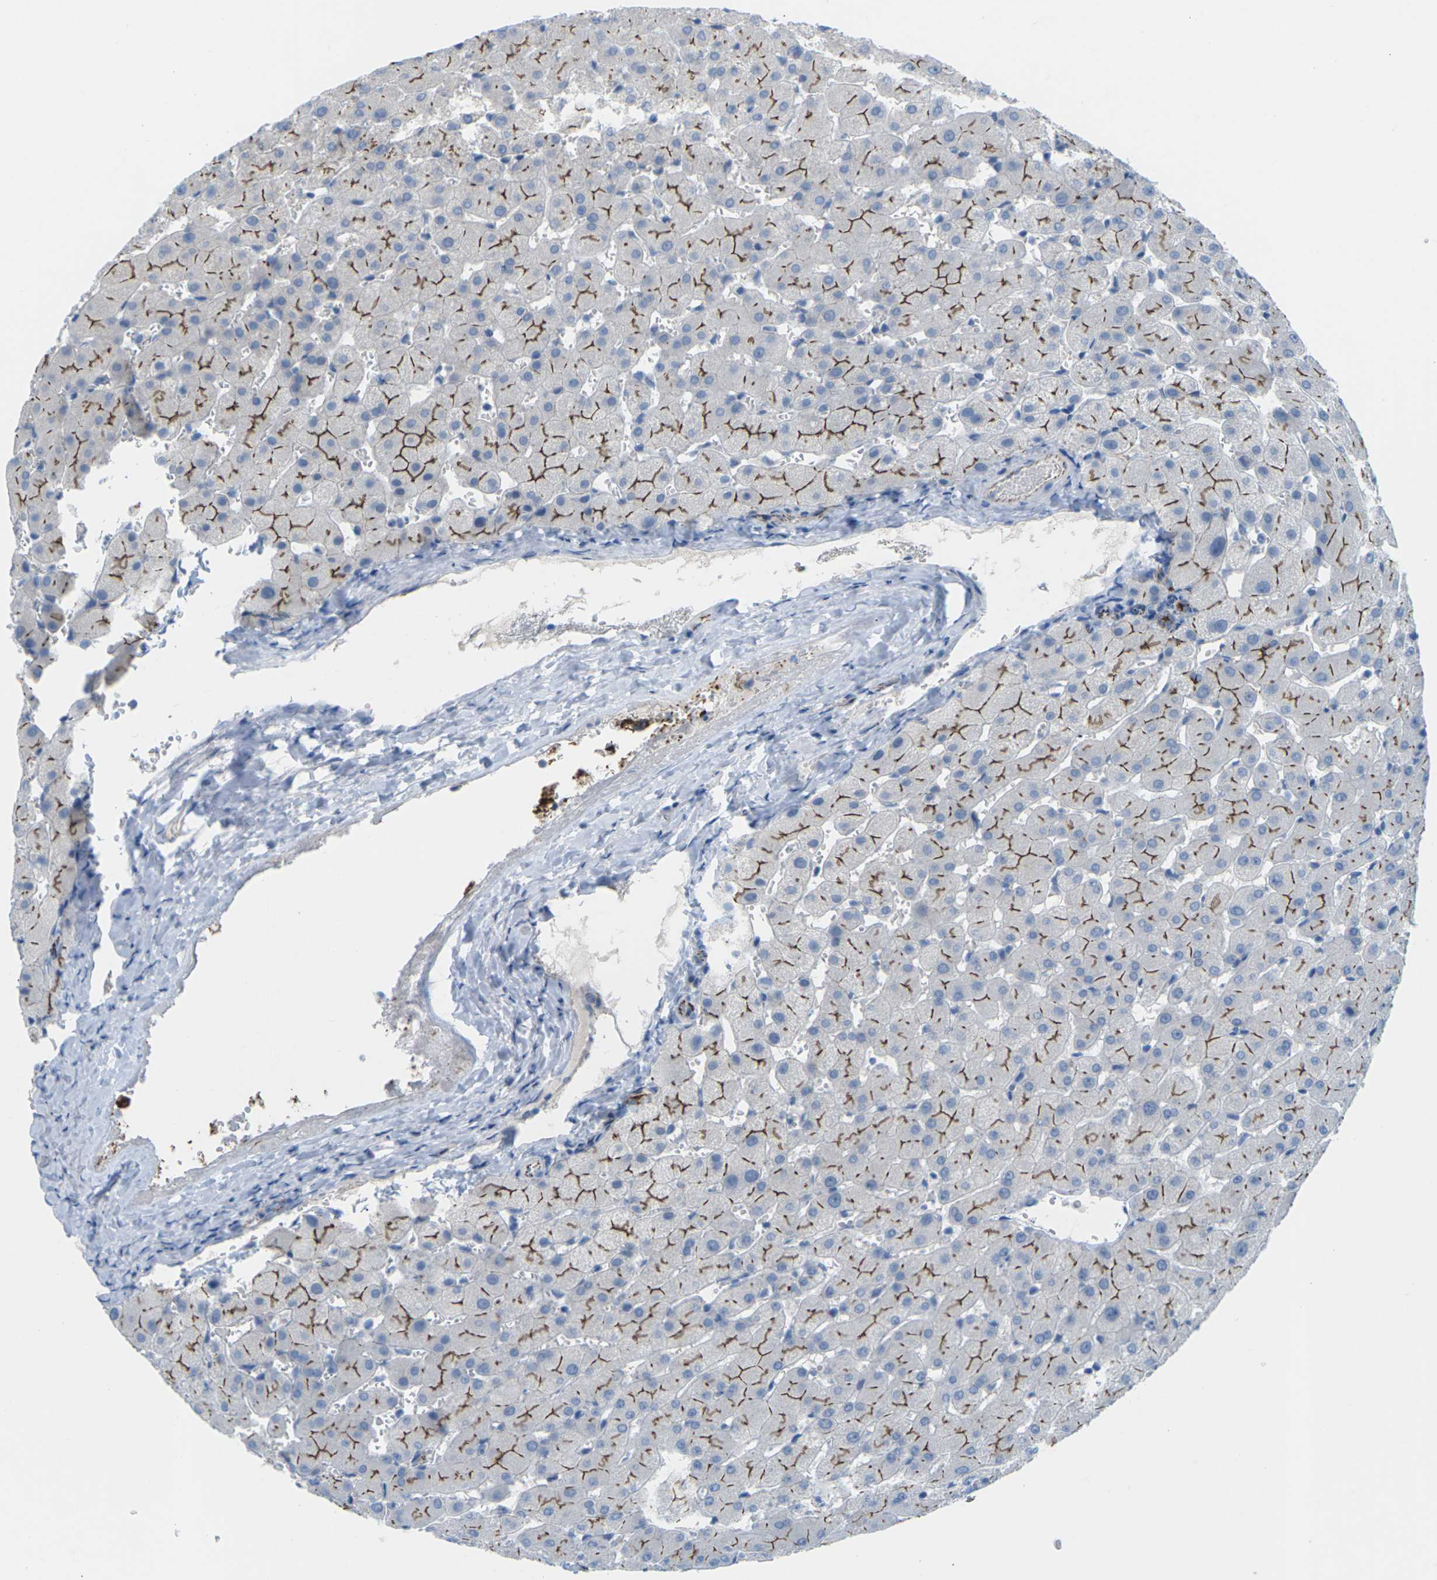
{"staining": {"intensity": "strong", "quantity": ">75%", "location": "cytoplasmic/membranous"}, "tissue": "liver", "cell_type": "Cholangiocytes", "image_type": "normal", "snomed": [{"axis": "morphology", "description": "Normal tissue, NOS"}, {"axis": "topography", "description": "Liver"}], "caption": "A brown stain highlights strong cytoplasmic/membranous positivity of a protein in cholangiocytes of normal human liver.", "gene": "CLDN3", "patient": {"sex": "female", "age": 63}}